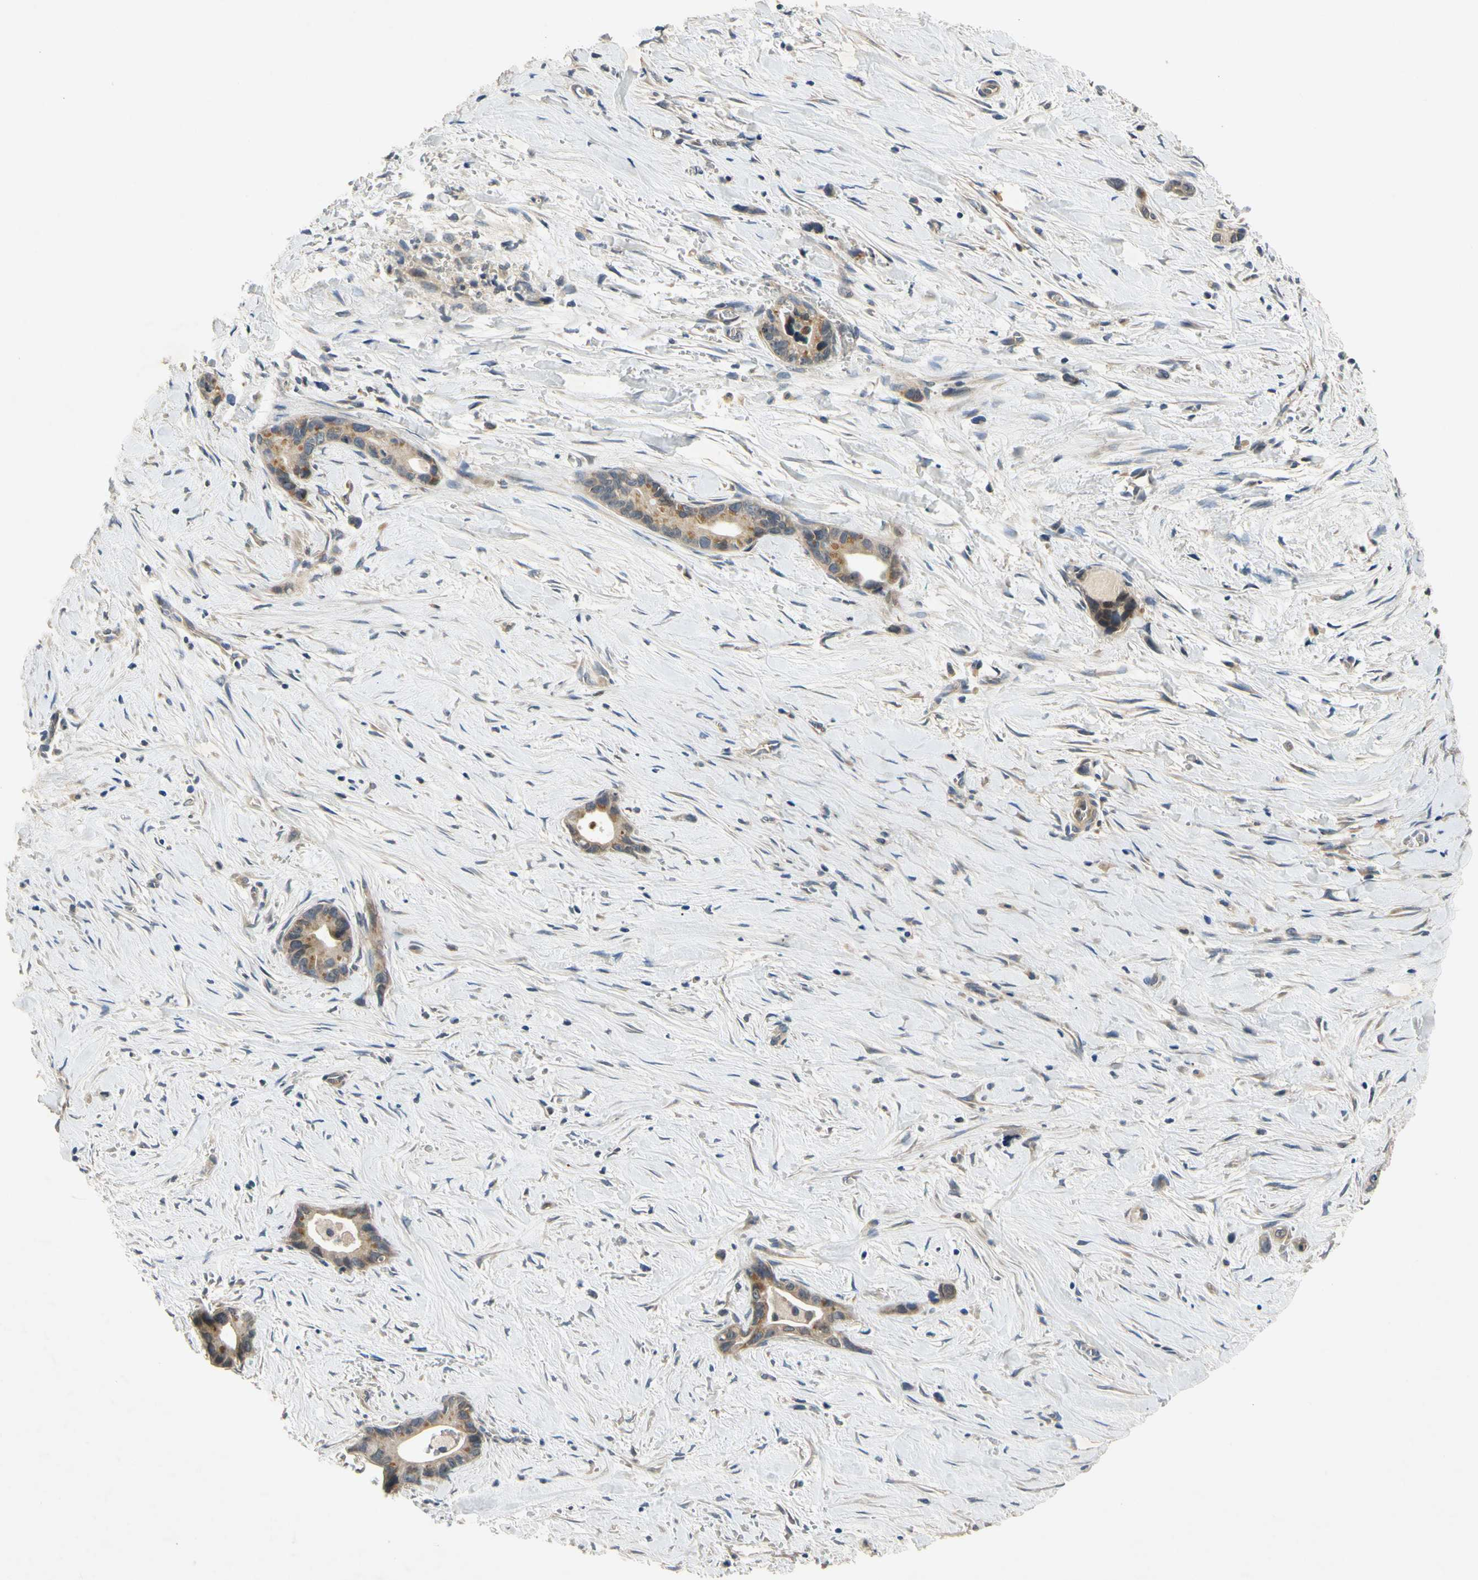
{"staining": {"intensity": "moderate", "quantity": "25%-75%", "location": "cytoplasmic/membranous"}, "tissue": "liver cancer", "cell_type": "Tumor cells", "image_type": "cancer", "snomed": [{"axis": "morphology", "description": "Cholangiocarcinoma"}, {"axis": "topography", "description": "Liver"}], "caption": "A histopathology image of liver cancer stained for a protein shows moderate cytoplasmic/membranous brown staining in tumor cells. Using DAB (3,3'-diaminobenzidine) (brown) and hematoxylin (blue) stains, captured at high magnification using brightfield microscopy.", "gene": "ALKBH3", "patient": {"sex": "female", "age": 55}}